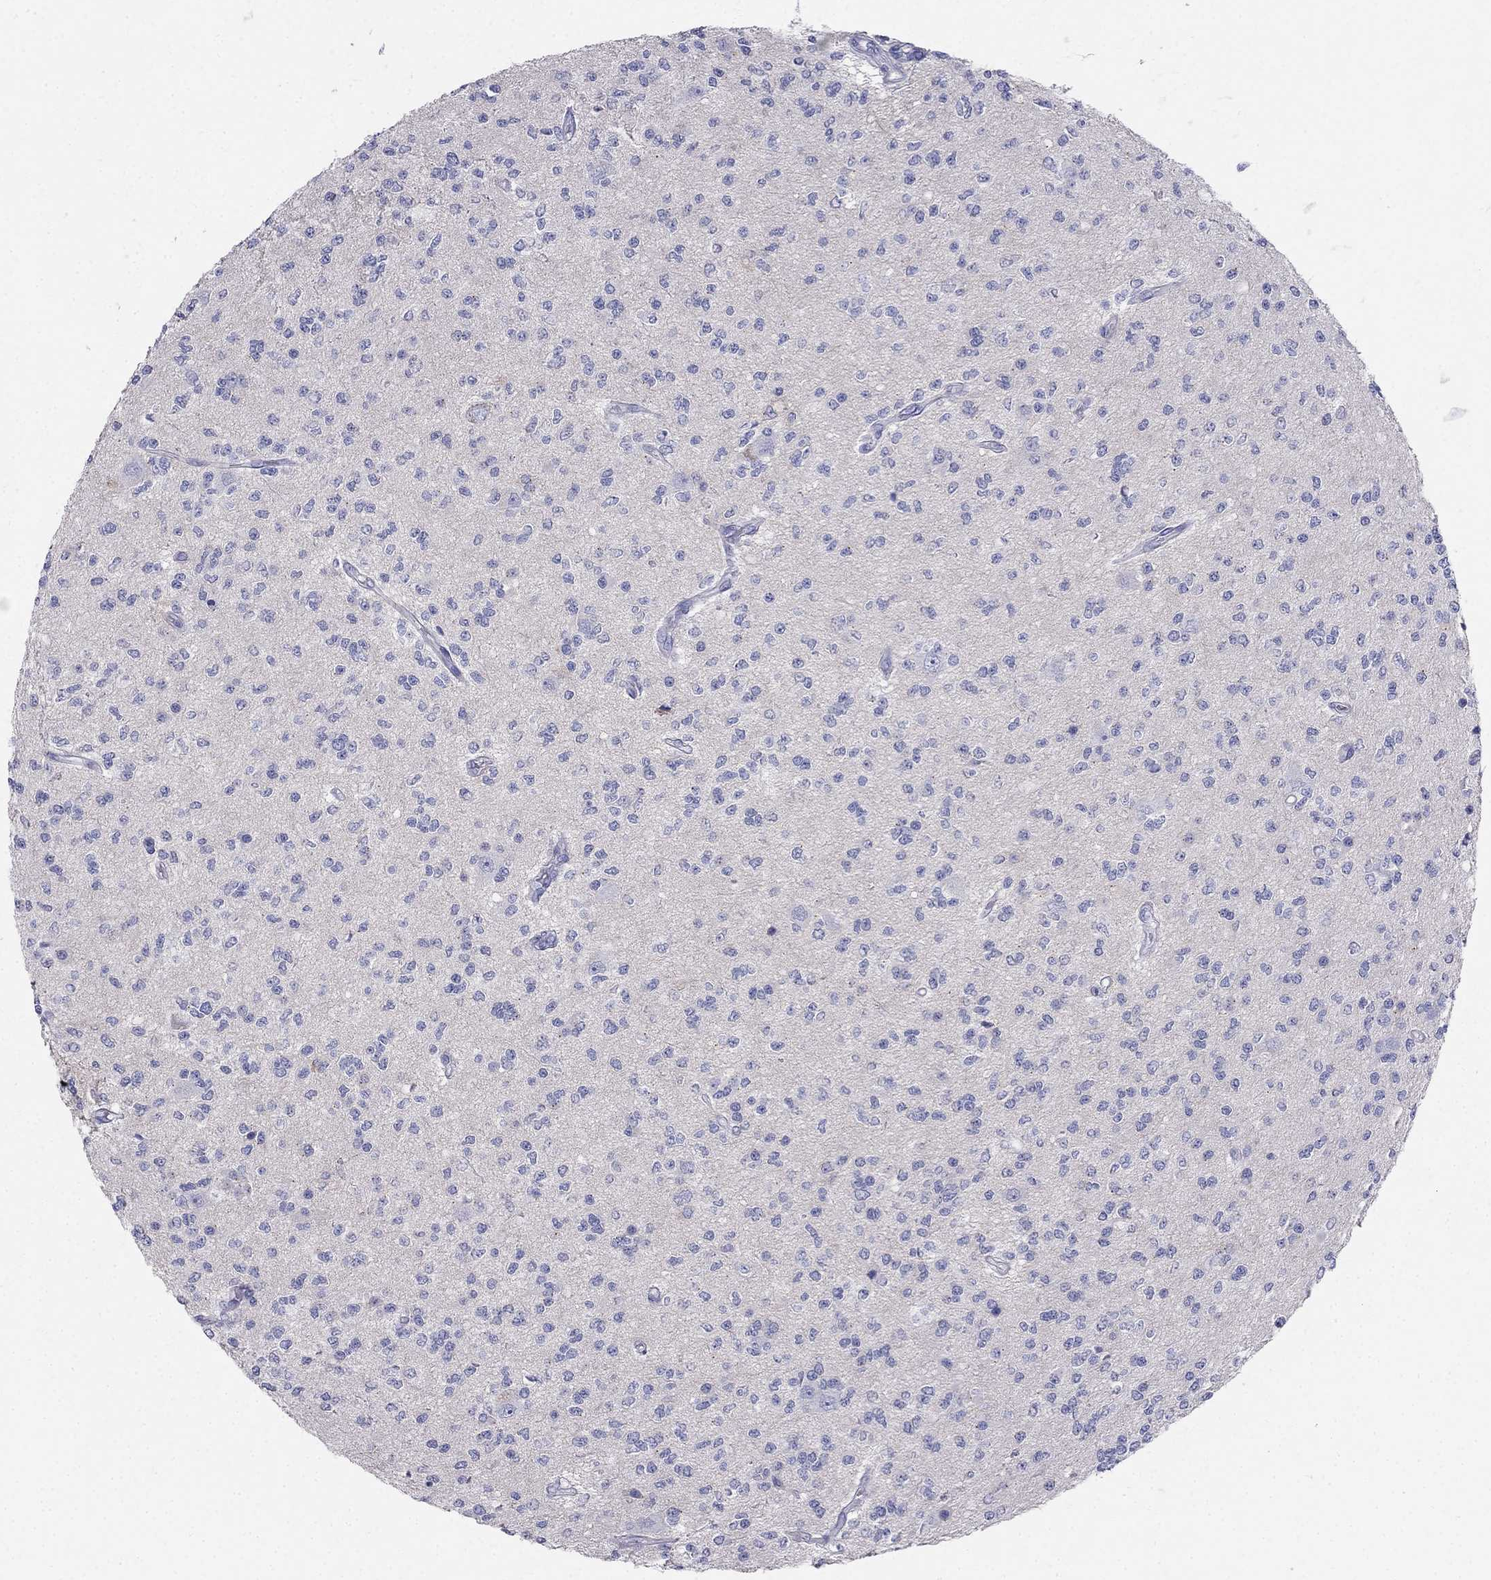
{"staining": {"intensity": "negative", "quantity": "none", "location": "none"}, "tissue": "glioma", "cell_type": "Tumor cells", "image_type": "cancer", "snomed": [{"axis": "morphology", "description": "Glioma, malignant, Low grade"}, {"axis": "topography", "description": "Brain"}], "caption": "Tumor cells show no significant protein staining in malignant low-grade glioma.", "gene": "RFLNA", "patient": {"sex": "male", "age": 67}}